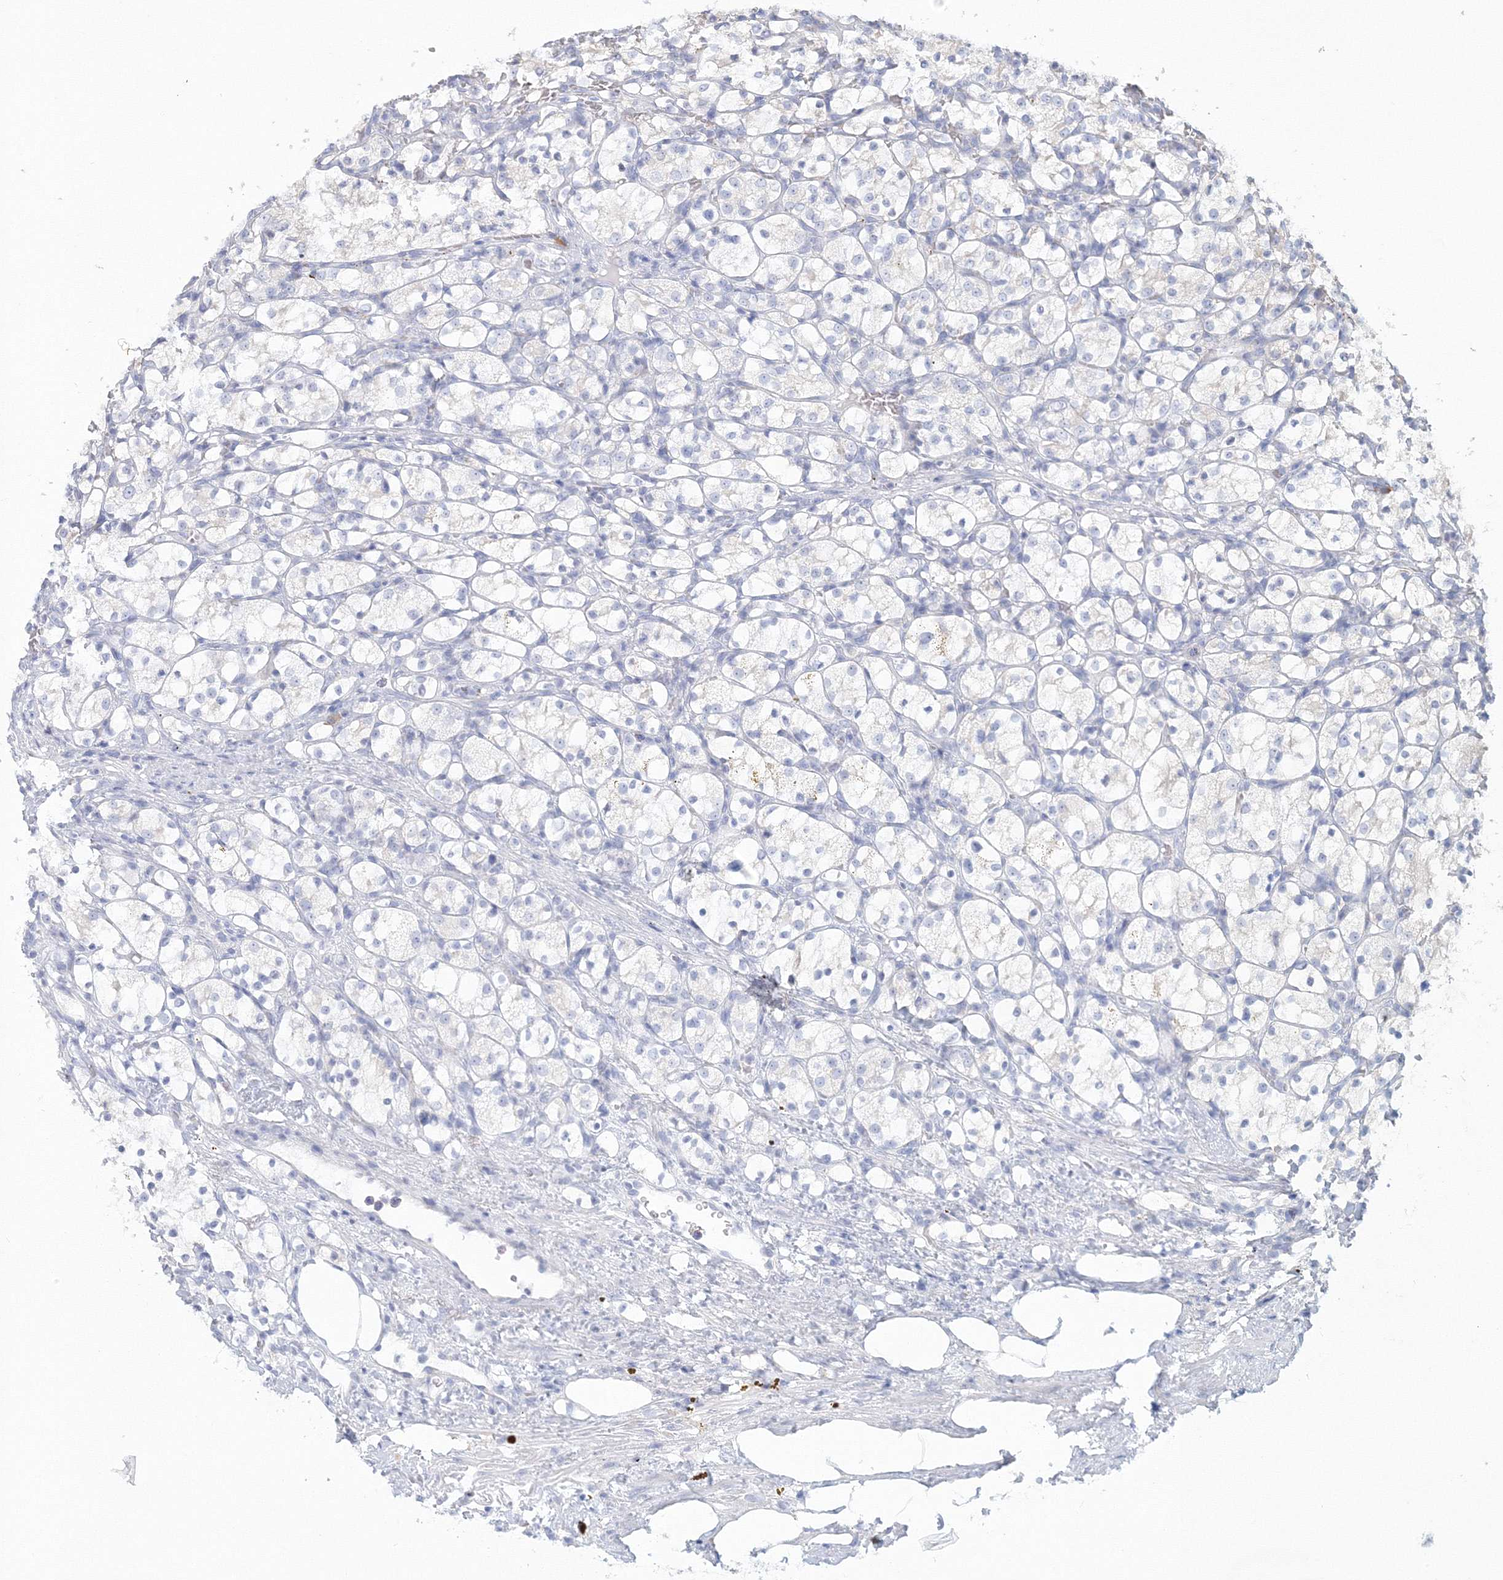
{"staining": {"intensity": "negative", "quantity": "none", "location": "none"}, "tissue": "renal cancer", "cell_type": "Tumor cells", "image_type": "cancer", "snomed": [{"axis": "morphology", "description": "Adenocarcinoma, NOS"}, {"axis": "topography", "description": "Kidney"}], "caption": "This is an IHC micrograph of renal adenocarcinoma. There is no staining in tumor cells.", "gene": "VSIG1", "patient": {"sex": "female", "age": 69}}